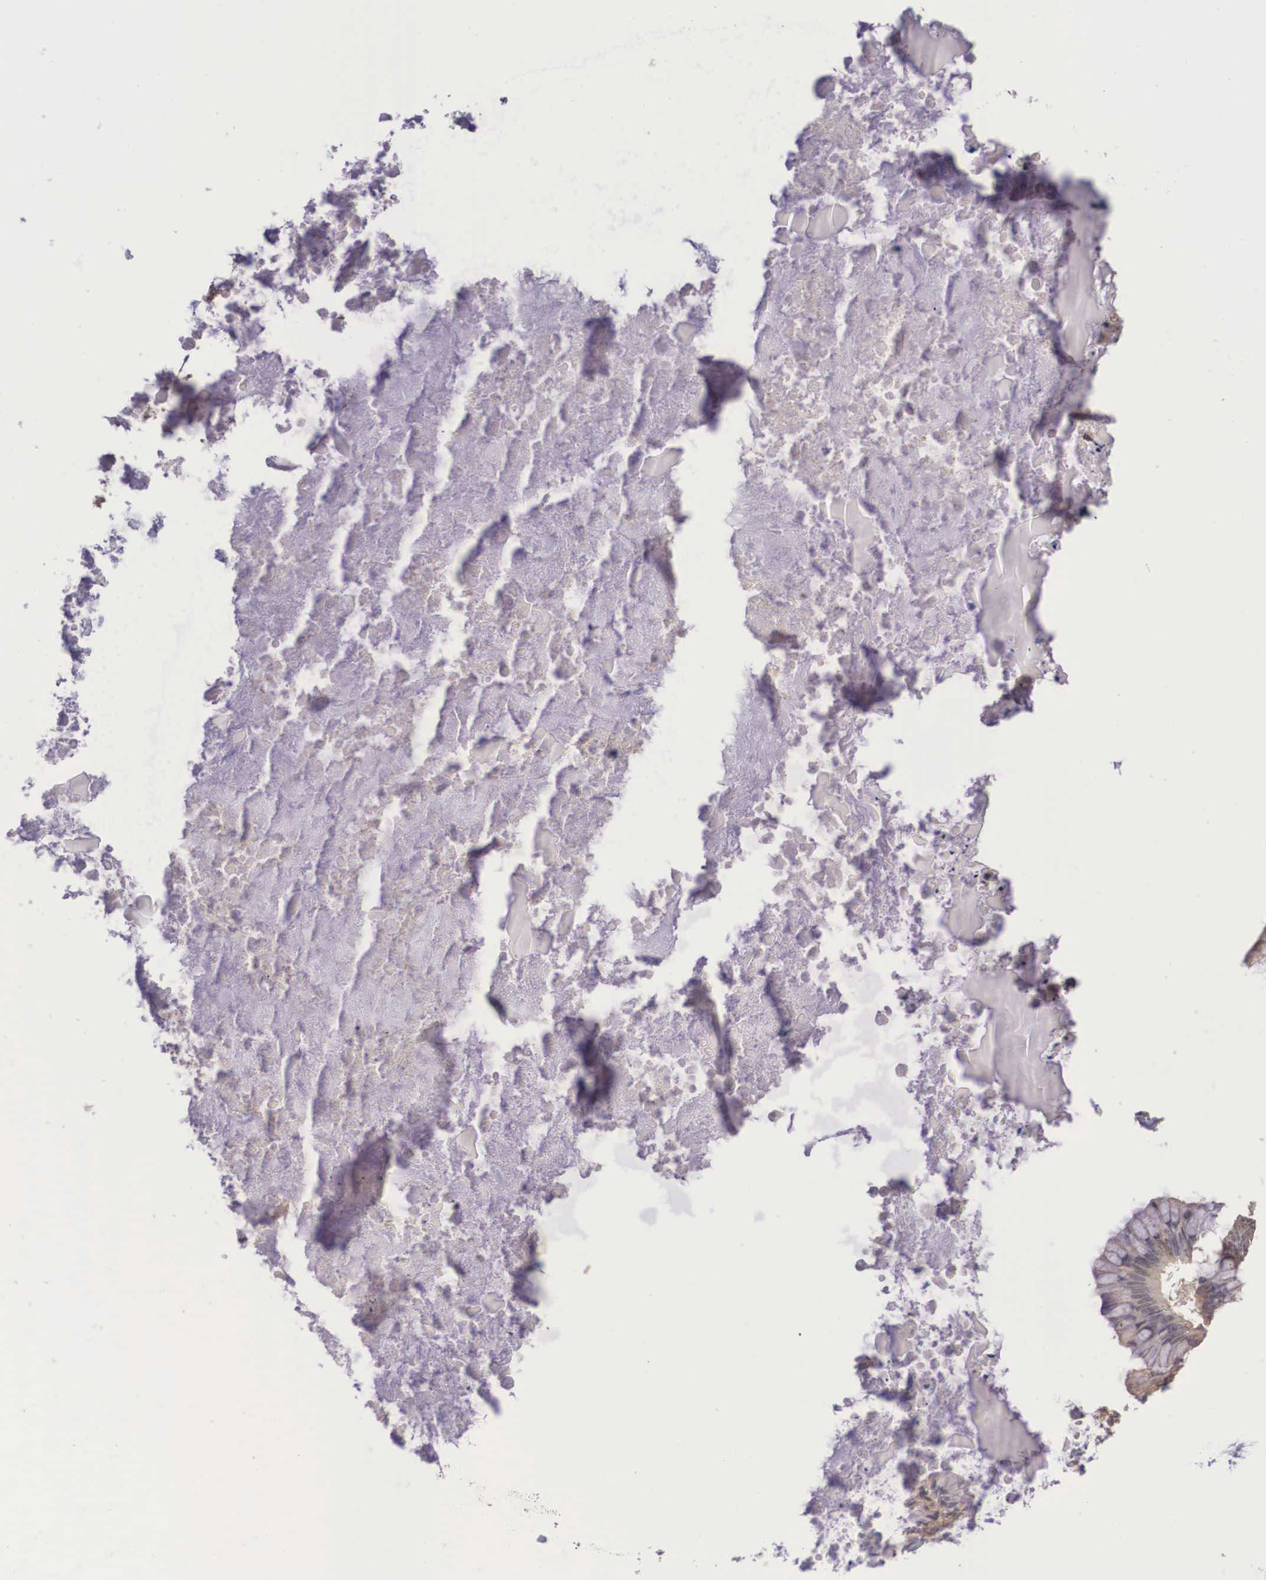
{"staining": {"intensity": "weak", "quantity": ">75%", "location": "cytoplasmic/membranous"}, "tissue": "ovarian cancer", "cell_type": "Tumor cells", "image_type": "cancer", "snomed": [{"axis": "morphology", "description": "Cystadenocarcinoma, mucinous, NOS"}, {"axis": "topography", "description": "Ovary"}], "caption": "A high-resolution photomicrograph shows immunohistochemistry (IHC) staining of ovarian cancer, which shows weak cytoplasmic/membranous expression in approximately >75% of tumor cells.", "gene": "VASH1", "patient": {"sex": "female", "age": 57}}